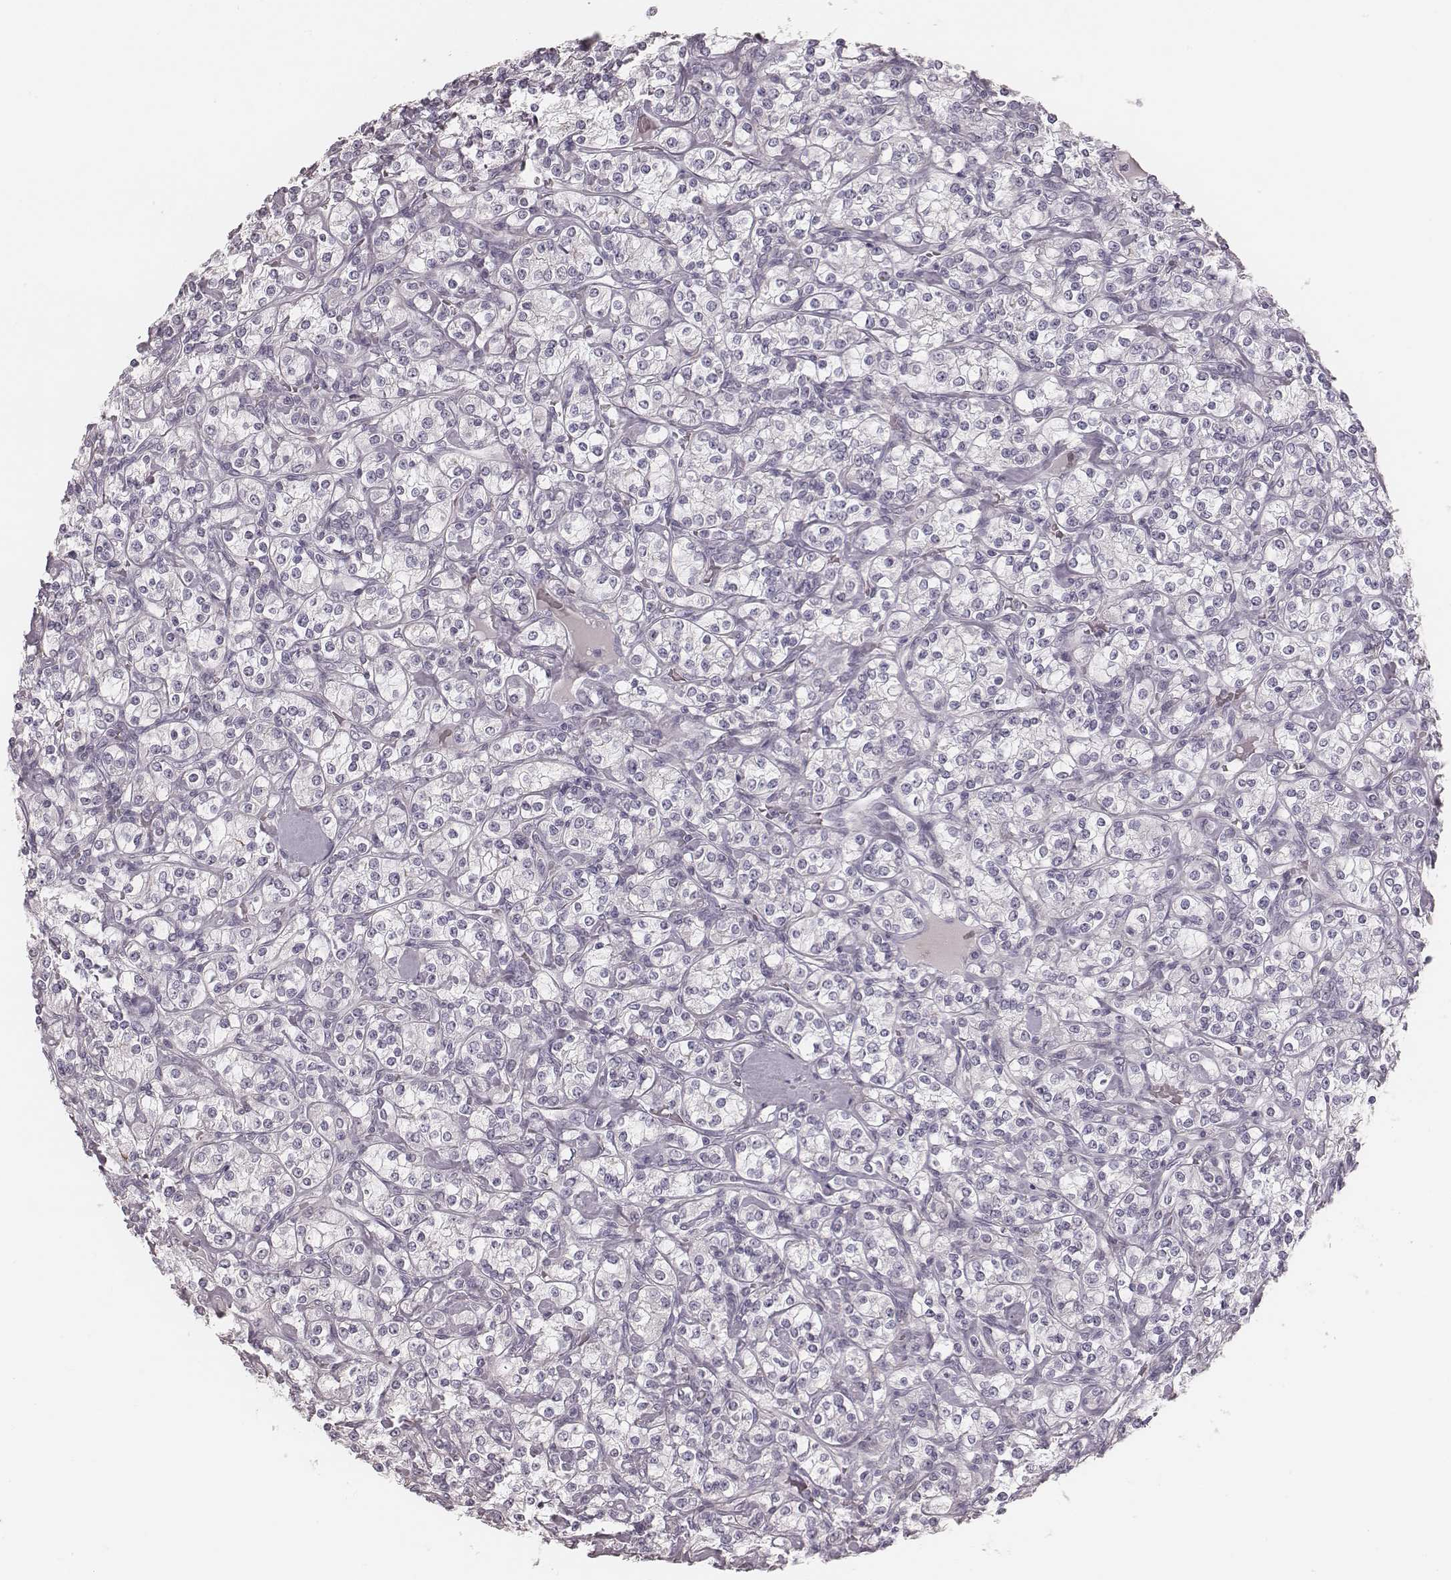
{"staining": {"intensity": "negative", "quantity": "none", "location": "none"}, "tissue": "renal cancer", "cell_type": "Tumor cells", "image_type": "cancer", "snomed": [{"axis": "morphology", "description": "Adenocarcinoma, NOS"}, {"axis": "topography", "description": "Kidney"}], "caption": "Micrograph shows no protein positivity in tumor cells of renal cancer tissue. The staining was performed using DAB (3,3'-diaminobenzidine) to visualize the protein expression in brown, while the nuclei were stained in blue with hematoxylin (Magnification: 20x).", "gene": "SPA17", "patient": {"sex": "male", "age": 77}}